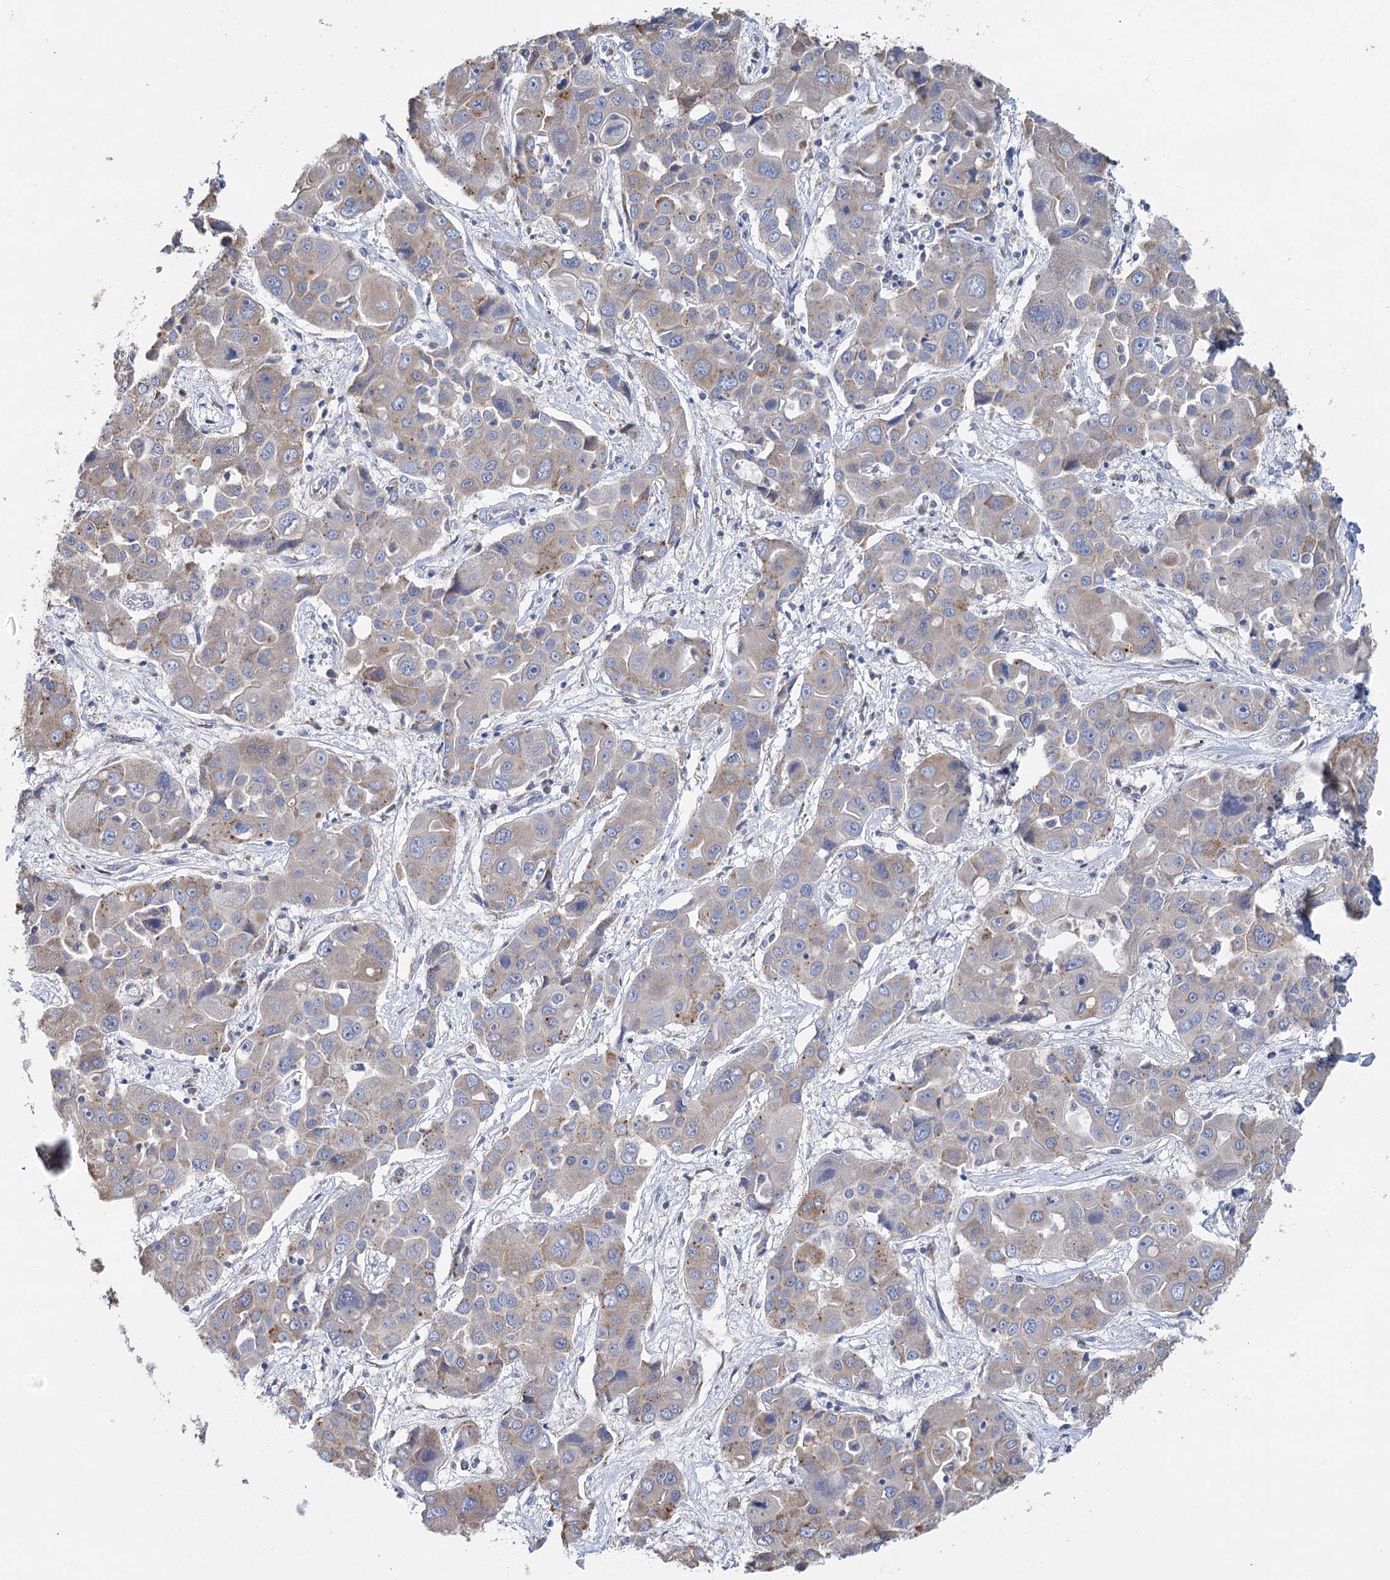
{"staining": {"intensity": "moderate", "quantity": "<25%", "location": "cytoplasmic/membranous"}, "tissue": "liver cancer", "cell_type": "Tumor cells", "image_type": "cancer", "snomed": [{"axis": "morphology", "description": "Cholangiocarcinoma"}, {"axis": "topography", "description": "Liver"}], "caption": "Brown immunohistochemical staining in liver cancer (cholangiocarcinoma) exhibits moderate cytoplasmic/membranous staining in about <25% of tumor cells. The protein is stained brown, and the nuclei are stained in blue (DAB IHC with brightfield microscopy, high magnification).", "gene": "ANKRD16", "patient": {"sex": "male", "age": 67}}